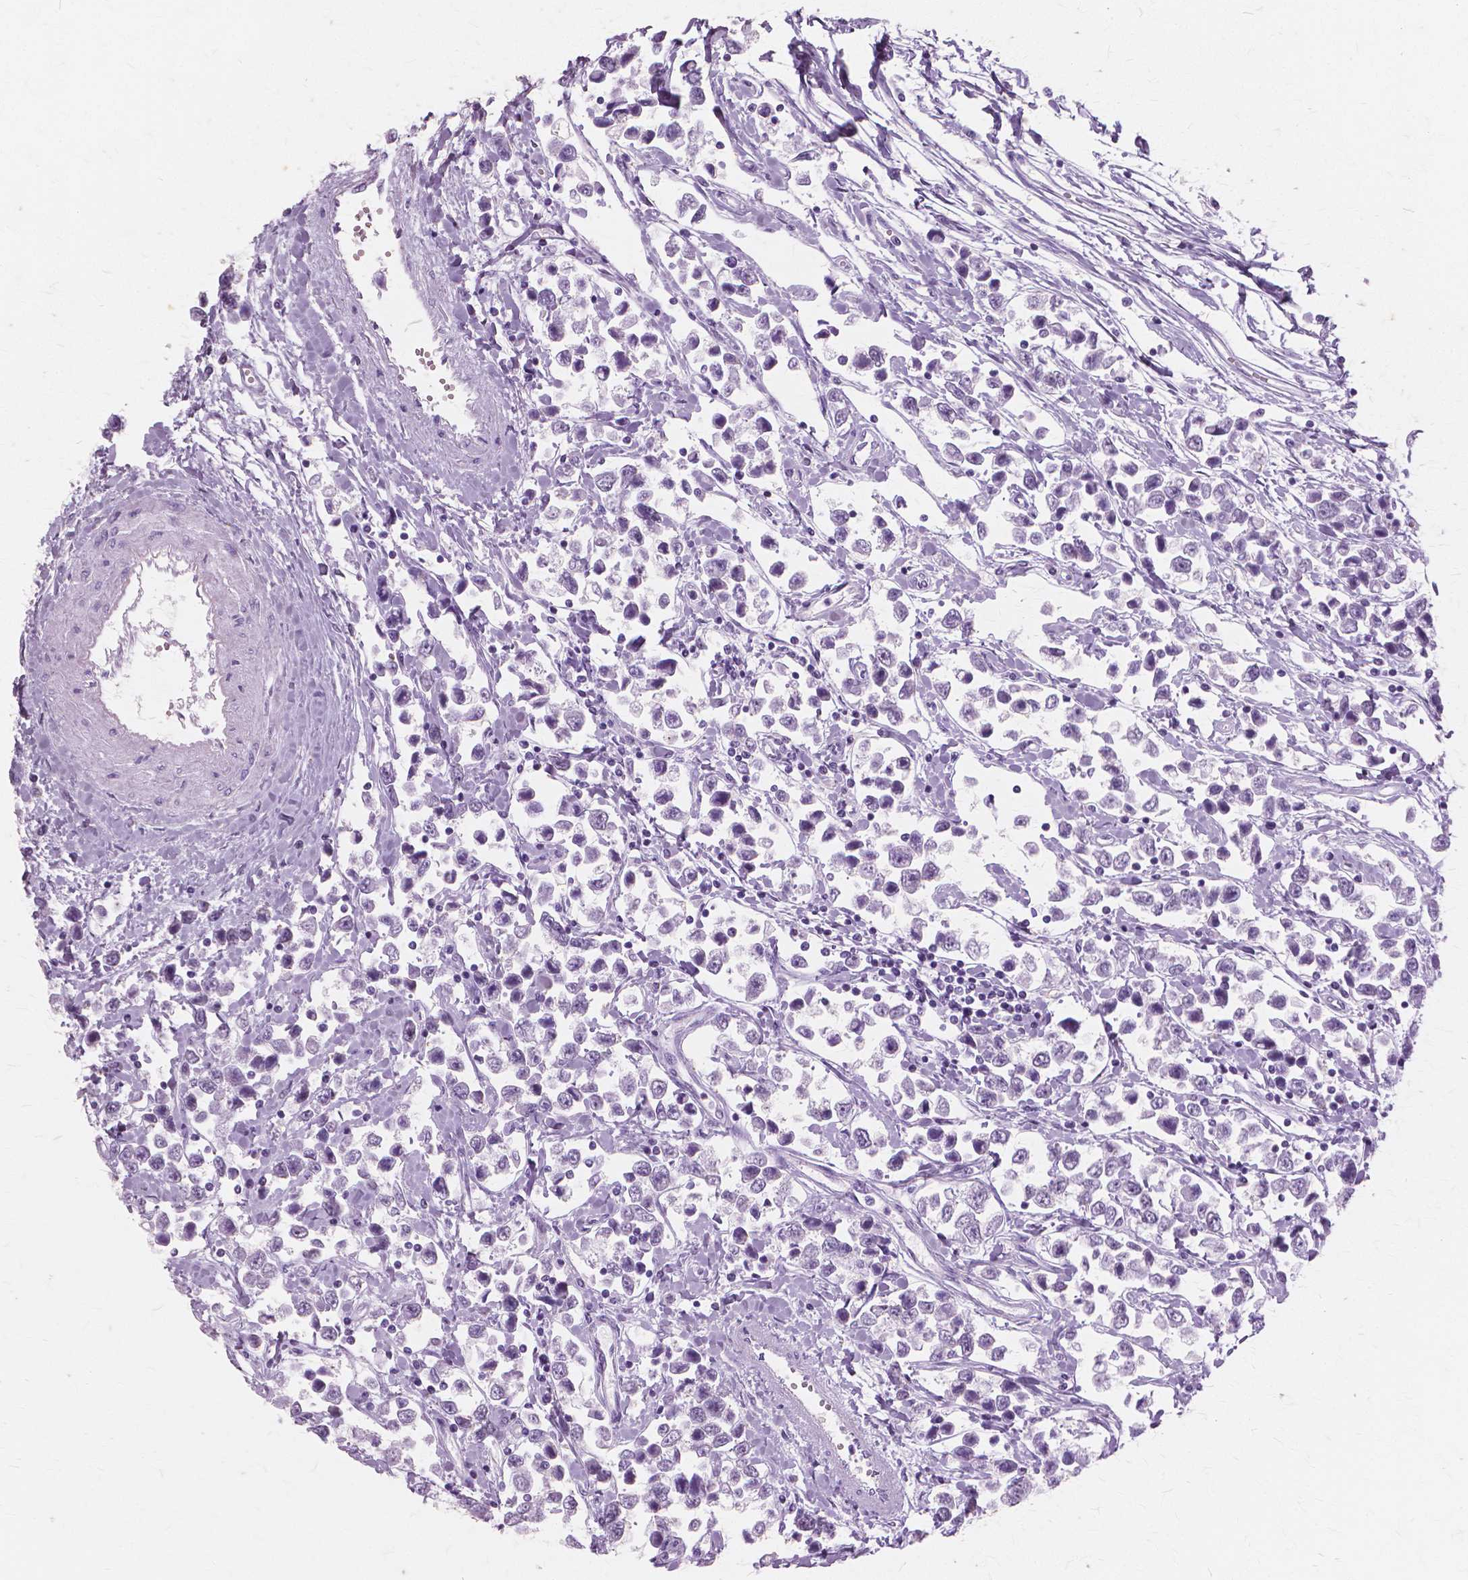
{"staining": {"intensity": "negative", "quantity": "none", "location": "none"}, "tissue": "testis cancer", "cell_type": "Tumor cells", "image_type": "cancer", "snomed": [{"axis": "morphology", "description": "Seminoma, NOS"}, {"axis": "topography", "description": "Testis"}], "caption": "Protein analysis of testis cancer (seminoma) displays no significant positivity in tumor cells.", "gene": "SFTPD", "patient": {"sex": "male", "age": 34}}